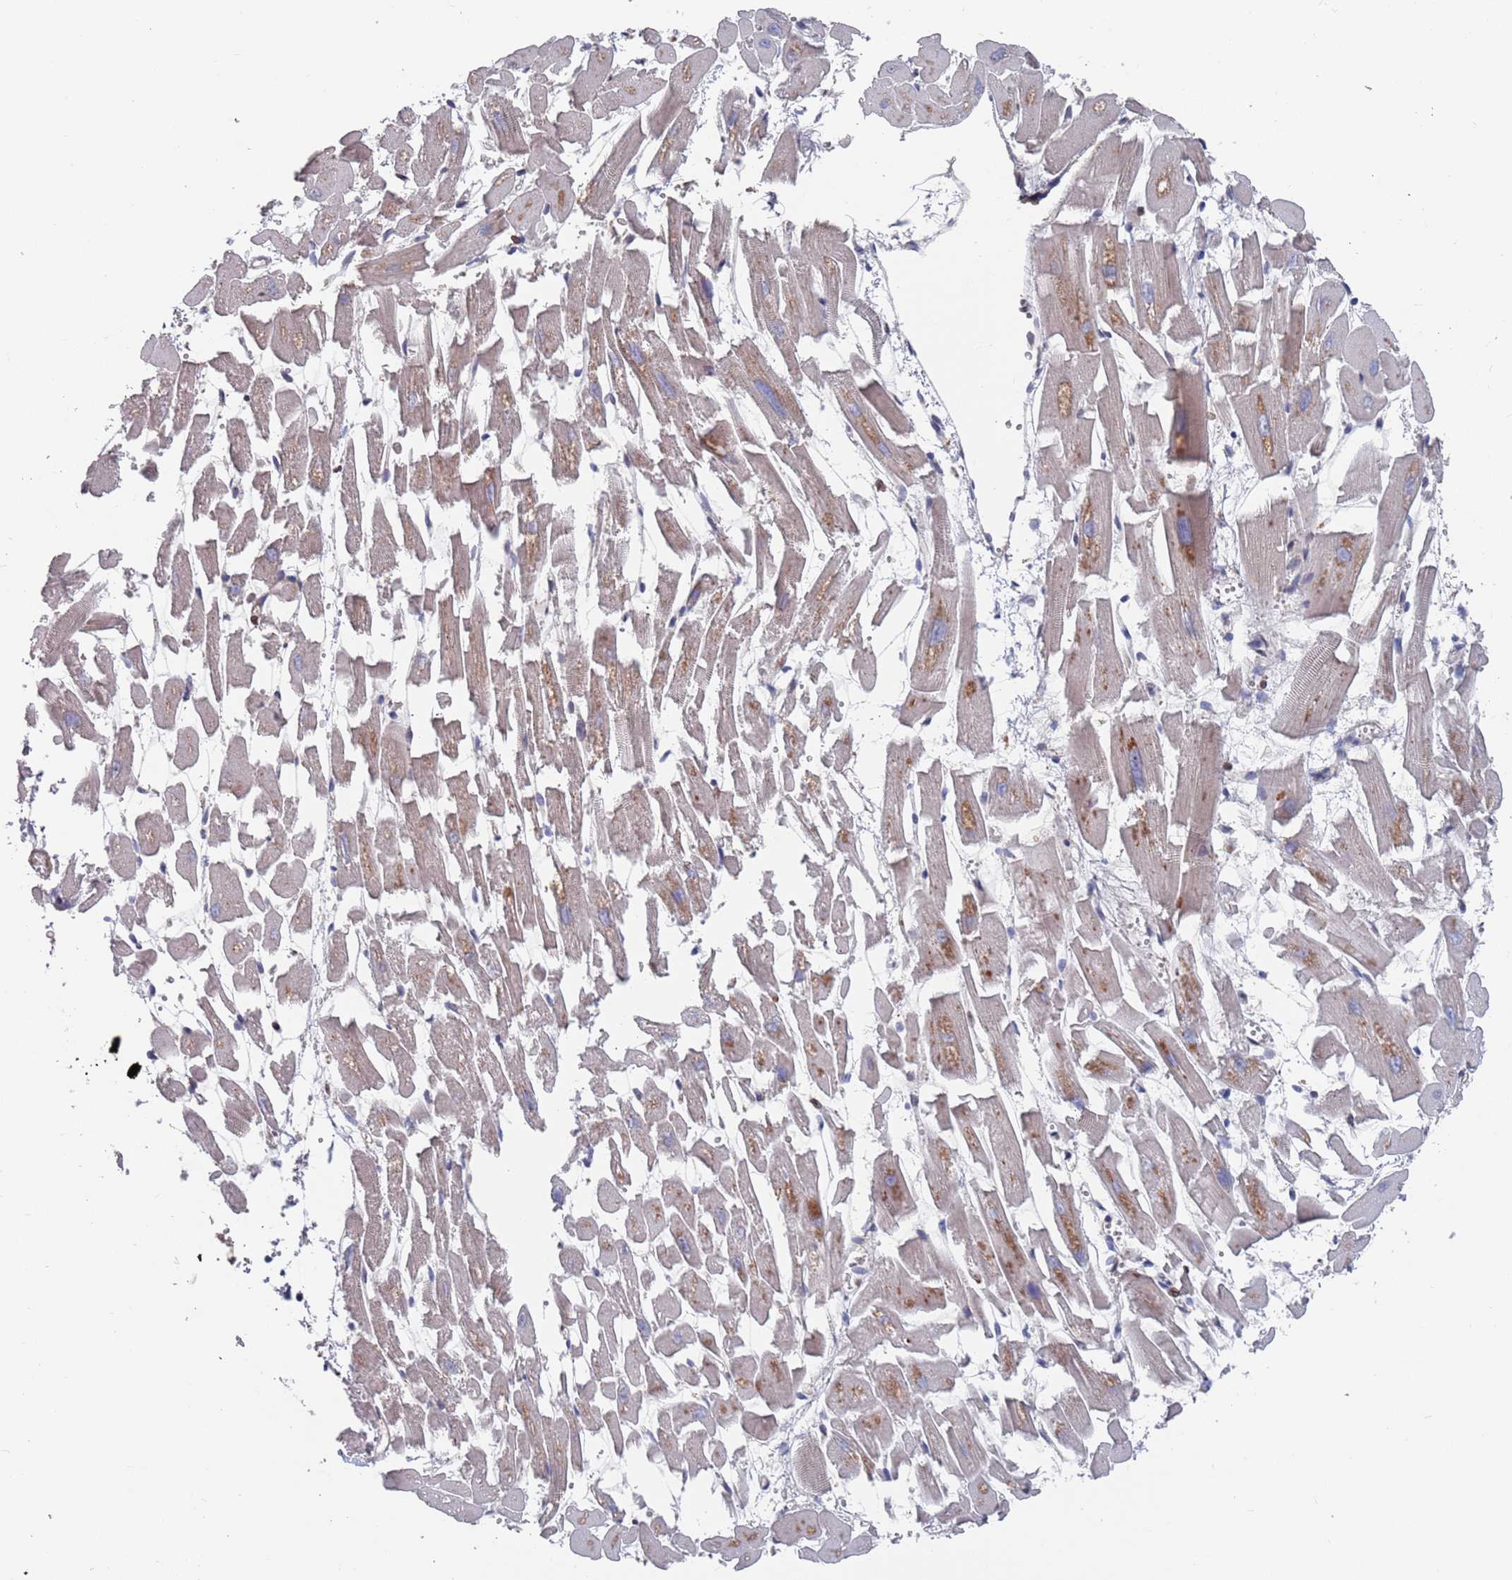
{"staining": {"intensity": "weak", "quantity": "25%-75%", "location": "cytoplasmic/membranous"}, "tissue": "heart muscle", "cell_type": "Cardiomyocytes", "image_type": "normal", "snomed": [{"axis": "morphology", "description": "Normal tissue, NOS"}, {"axis": "topography", "description": "Heart"}], "caption": "The photomicrograph shows immunohistochemical staining of unremarkable heart muscle. There is weak cytoplasmic/membranous positivity is appreciated in approximately 25%-75% of cardiomyocytes.", "gene": "SDHAF3", "patient": {"sex": "female", "age": 64}}